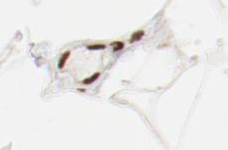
{"staining": {"intensity": "strong", "quantity": "25%-75%", "location": "nuclear"}, "tissue": "adipose tissue", "cell_type": "Adipocytes", "image_type": "normal", "snomed": [{"axis": "morphology", "description": "Normal tissue, NOS"}, {"axis": "morphology", "description": "Duct carcinoma"}, {"axis": "topography", "description": "Breast"}, {"axis": "topography", "description": "Adipose tissue"}], "caption": "The micrograph reveals staining of normal adipose tissue, revealing strong nuclear protein positivity (brown color) within adipocytes. (DAB IHC with brightfield microscopy, high magnification).", "gene": "CTBP1", "patient": {"sex": "female", "age": 37}}